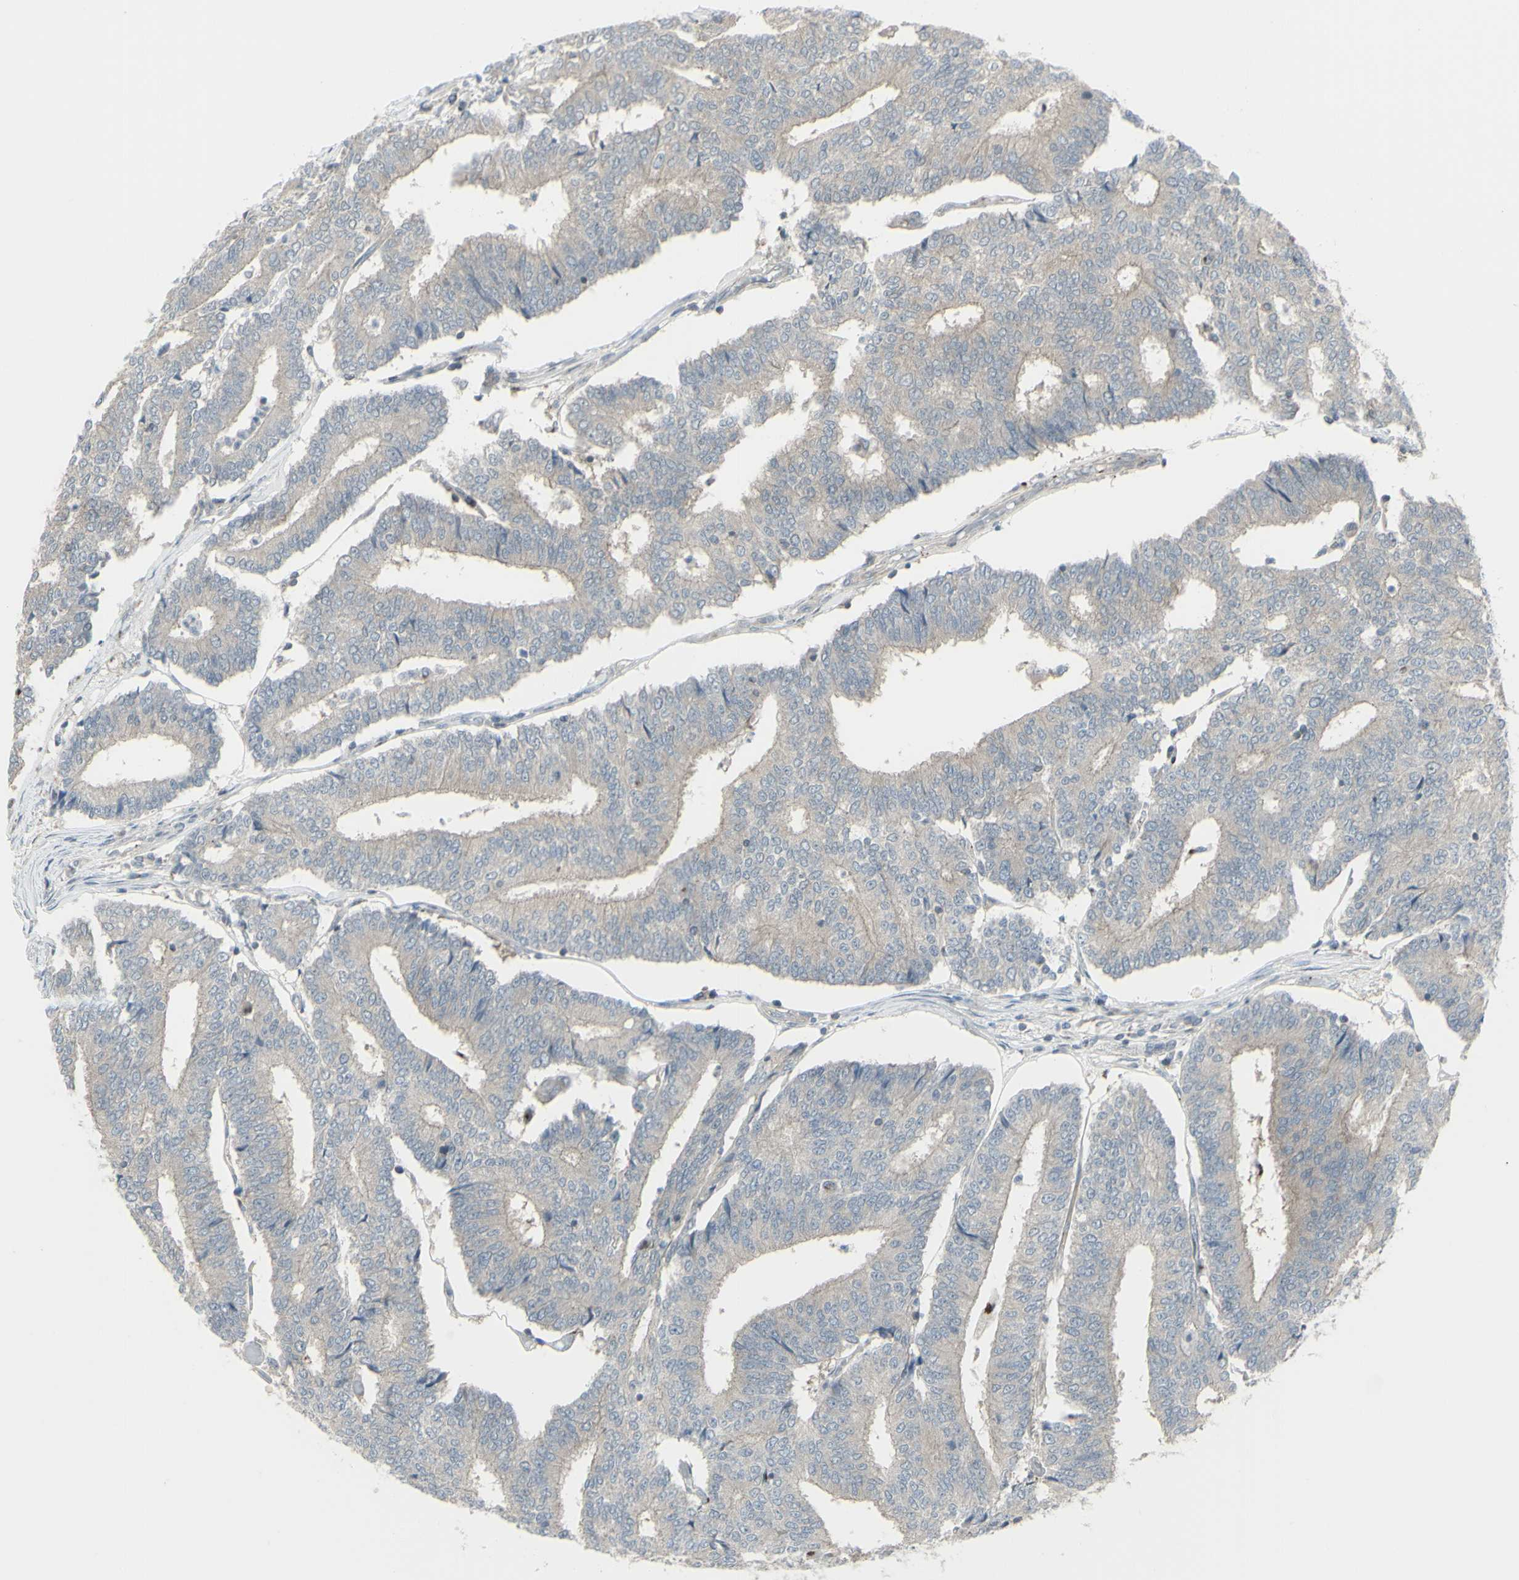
{"staining": {"intensity": "negative", "quantity": "none", "location": "none"}, "tissue": "prostate cancer", "cell_type": "Tumor cells", "image_type": "cancer", "snomed": [{"axis": "morphology", "description": "Normal tissue, NOS"}, {"axis": "morphology", "description": "Adenocarcinoma, High grade"}, {"axis": "topography", "description": "Prostate"}, {"axis": "topography", "description": "Seminal veicle"}], "caption": "IHC histopathology image of neoplastic tissue: prostate cancer (adenocarcinoma (high-grade)) stained with DAB (3,3'-diaminobenzidine) reveals no significant protein staining in tumor cells.", "gene": "GALNT6", "patient": {"sex": "male", "age": 55}}